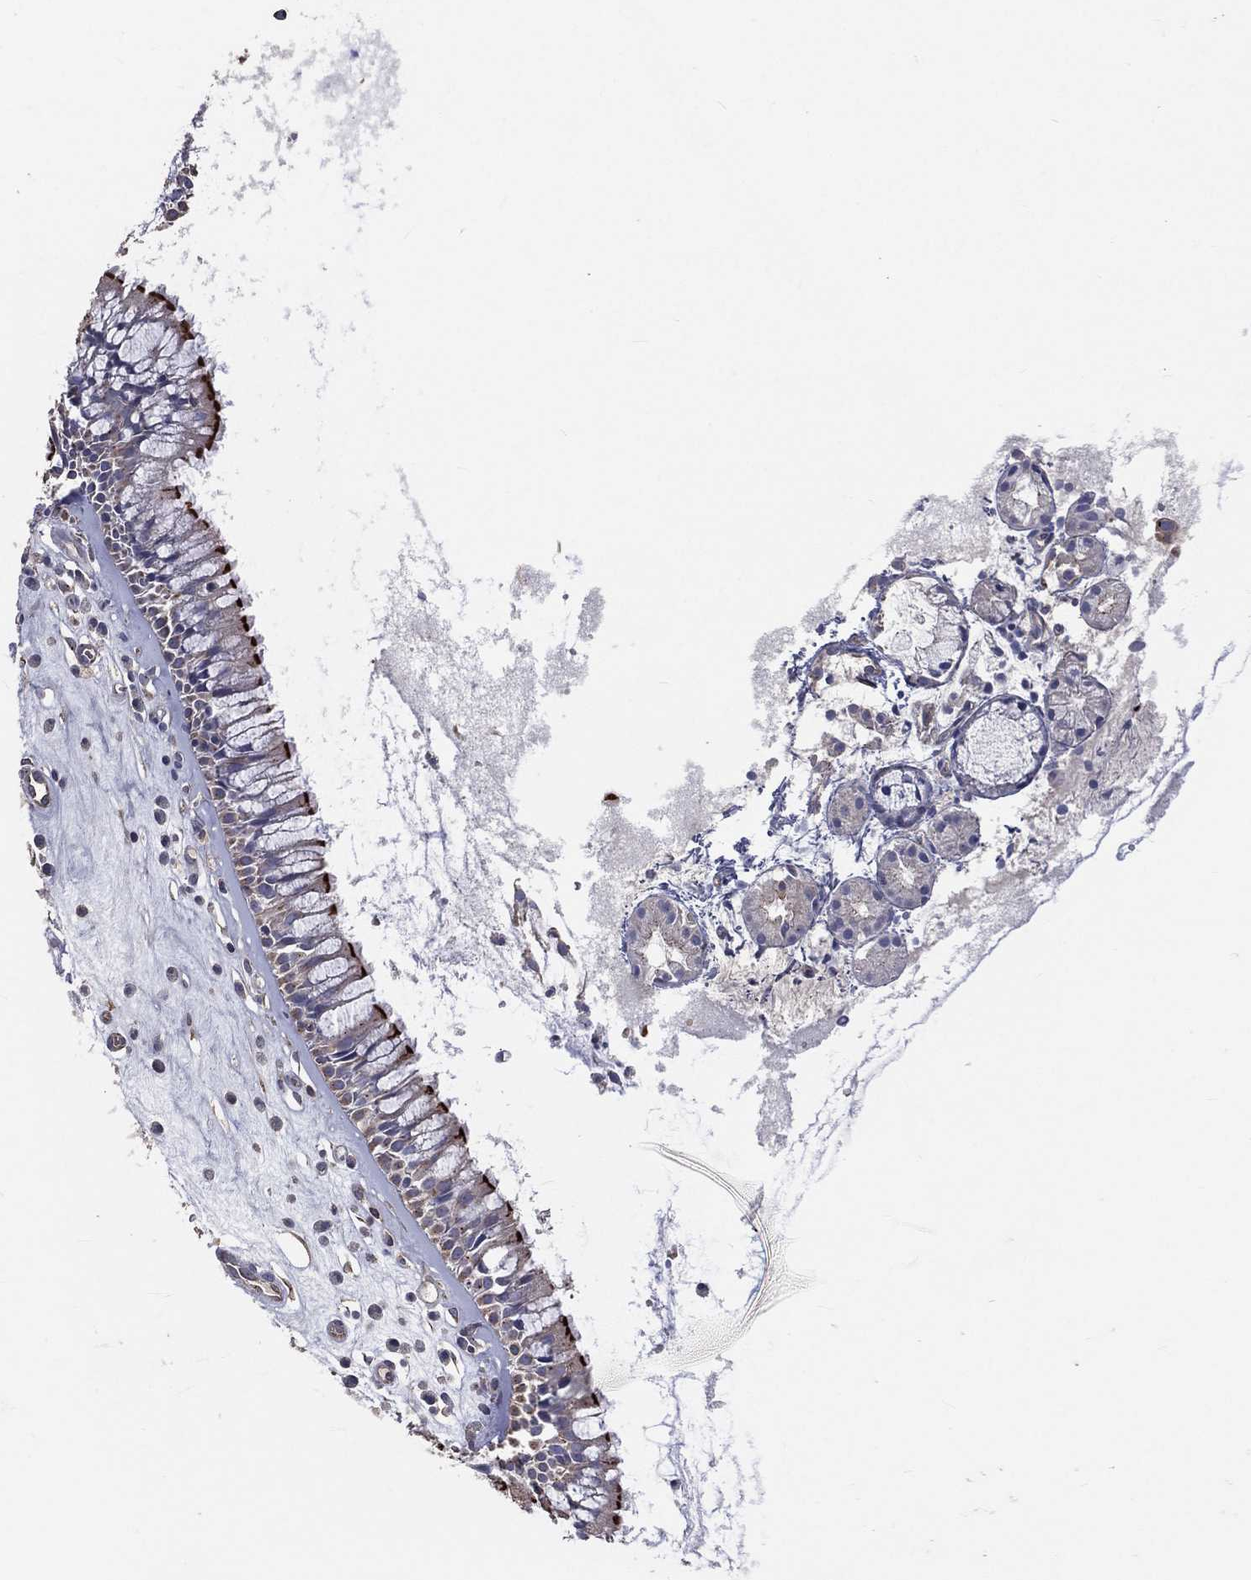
{"staining": {"intensity": "strong", "quantity": "<25%", "location": "cytoplasmic/membranous"}, "tissue": "nasopharynx", "cell_type": "Respiratory epithelial cells", "image_type": "normal", "snomed": [{"axis": "morphology", "description": "Normal tissue, NOS"}, {"axis": "topography", "description": "Nasopharynx"}], "caption": "Normal nasopharynx was stained to show a protein in brown. There is medium levels of strong cytoplasmic/membranous expression in about <25% of respiratory epithelial cells. Using DAB (brown) and hematoxylin (blue) stains, captured at high magnification using brightfield microscopy.", "gene": "CROCC", "patient": {"sex": "male", "age": 57}}